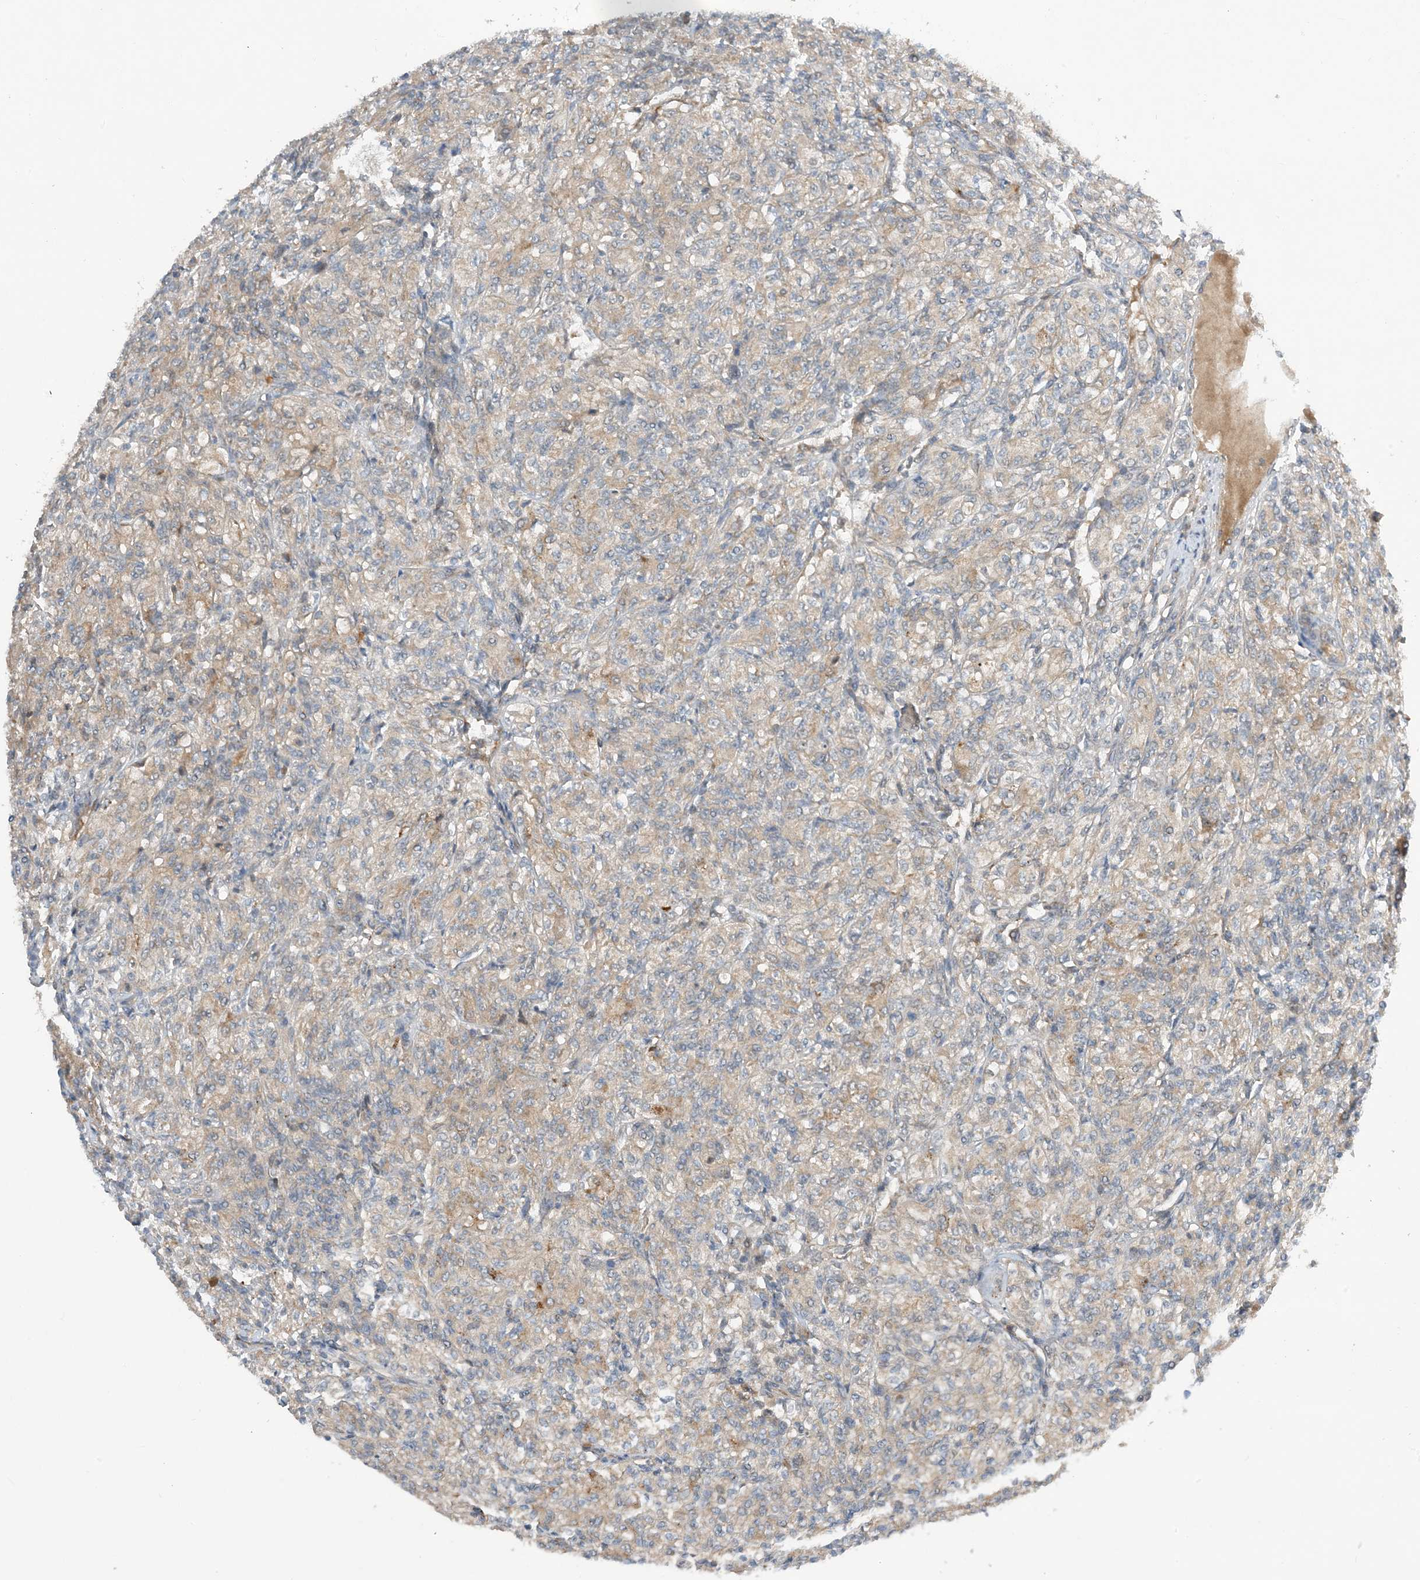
{"staining": {"intensity": "weak", "quantity": "25%-75%", "location": "cytoplasmic/membranous"}, "tissue": "renal cancer", "cell_type": "Tumor cells", "image_type": "cancer", "snomed": [{"axis": "morphology", "description": "Adenocarcinoma, NOS"}, {"axis": "topography", "description": "Kidney"}], "caption": "This is an image of immunohistochemistry (IHC) staining of renal cancer (adenocarcinoma), which shows weak expression in the cytoplasmic/membranous of tumor cells.", "gene": "PHOSPHO2", "patient": {"sex": "male", "age": 77}}